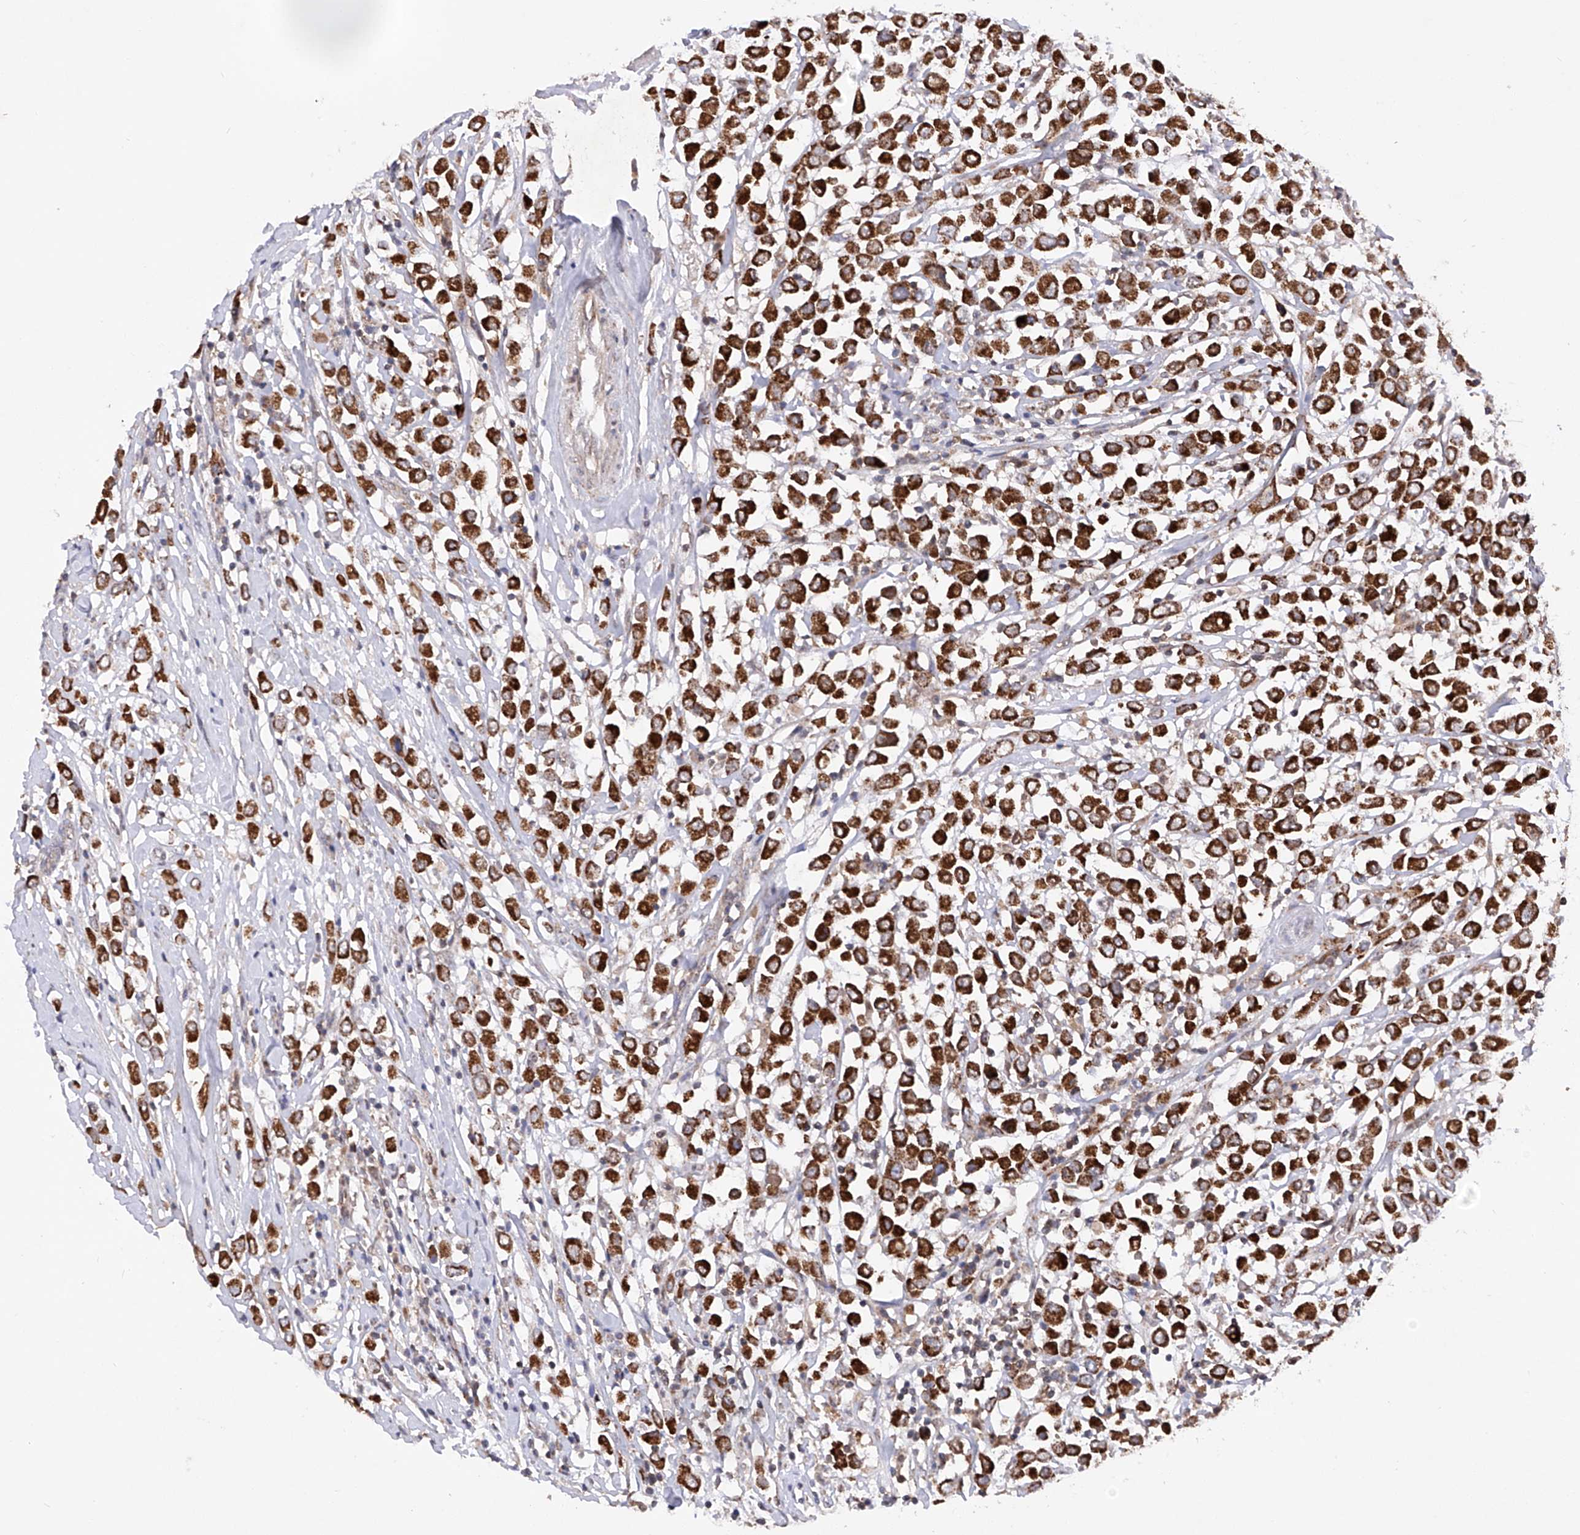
{"staining": {"intensity": "strong", "quantity": ">75%", "location": "cytoplasmic/membranous"}, "tissue": "breast cancer", "cell_type": "Tumor cells", "image_type": "cancer", "snomed": [{"axis": "morphology", "description": "Duct carcinoma"}, {"axis": "topography", "description": "Breast"}], "caption": "A photomicrograph of human breast cancer stained for a protein demonstrates strong cytoplasmic/membranous brown staining in tumor cells.", "gene": "SDHAF4", "patient": {"sex": "female", "age": 61}}